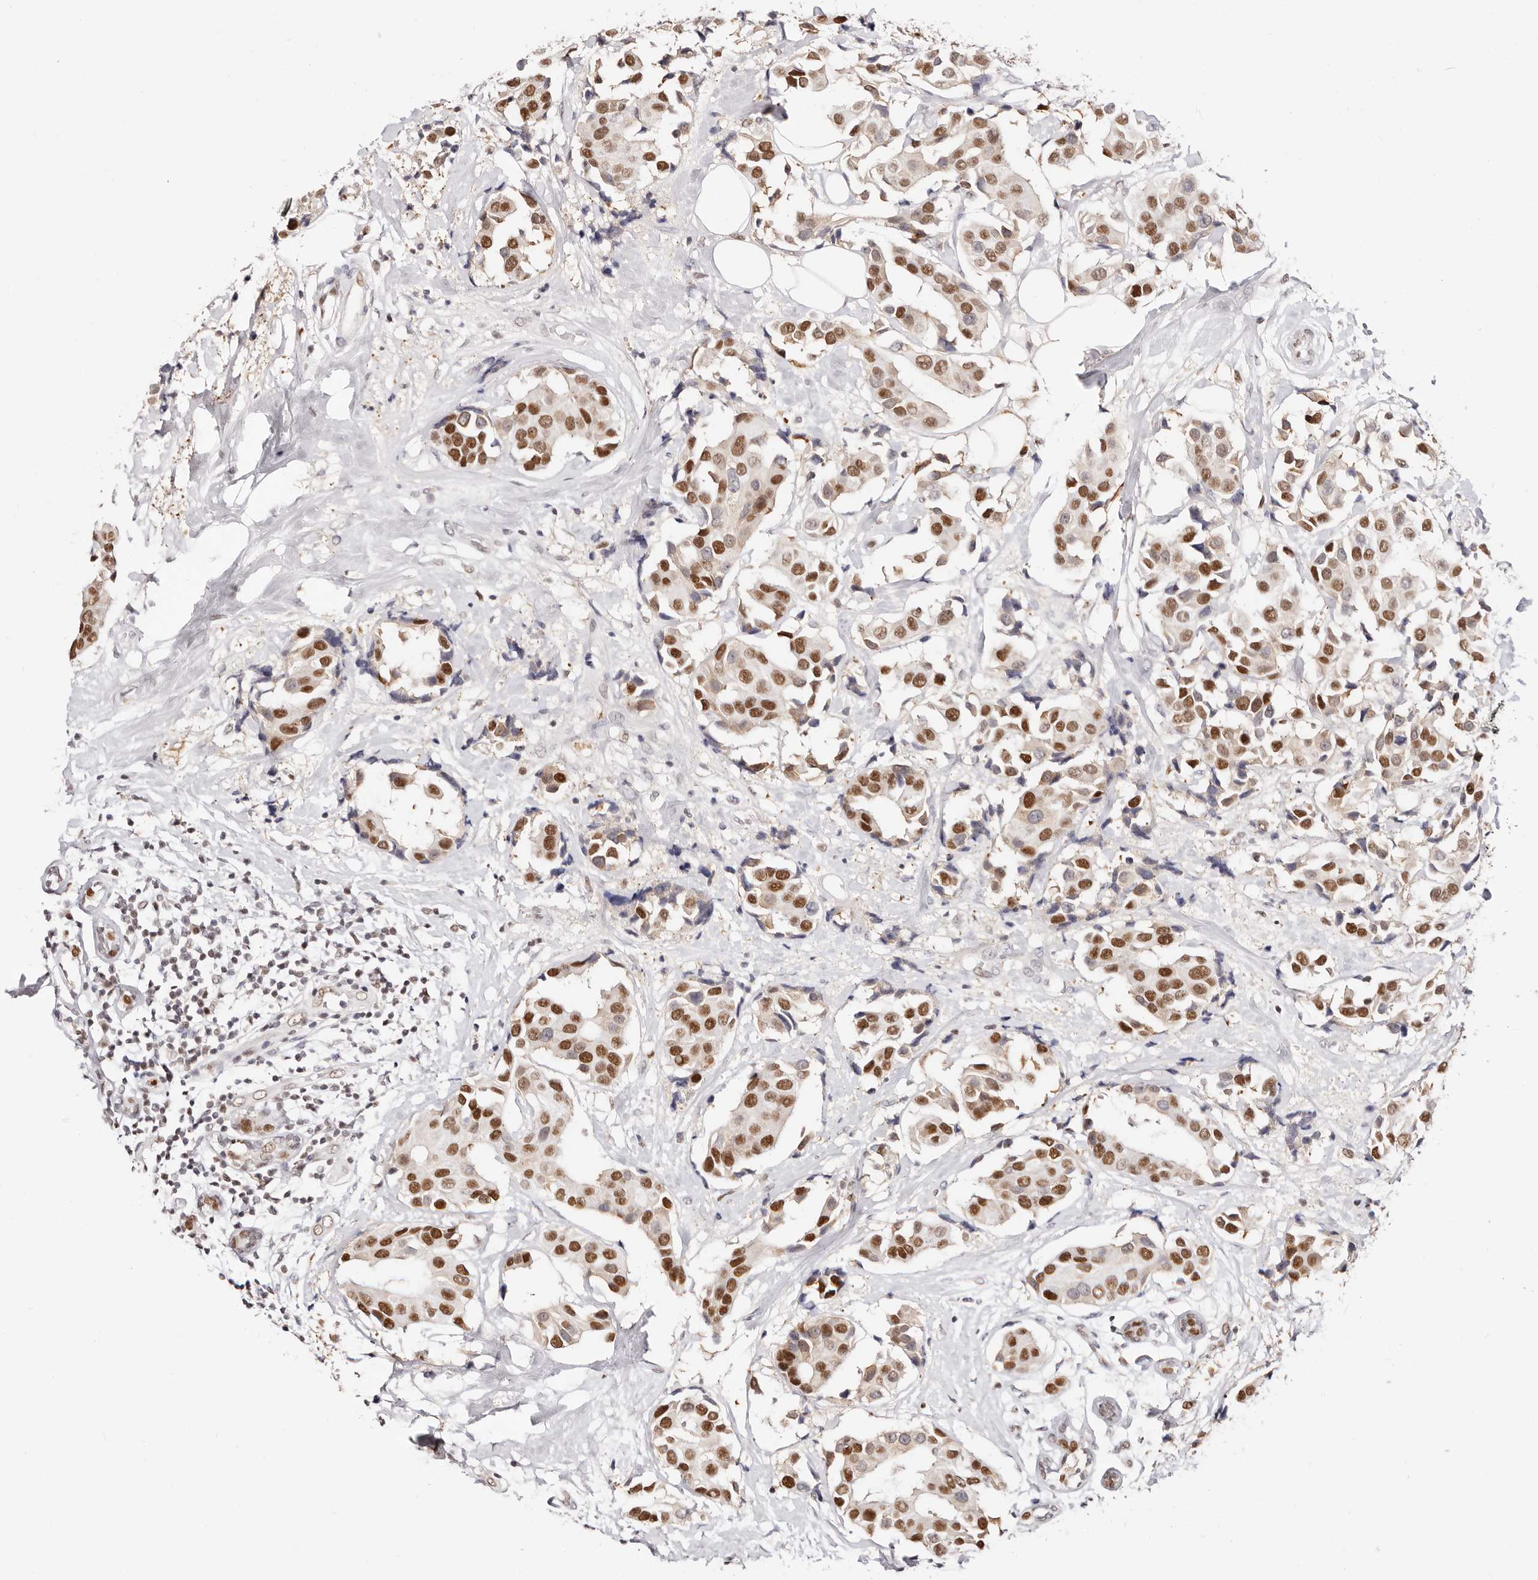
{"staining": {"intensity": "moderate", "quantity": ">75%", "location": "nuclear"}, "tissue": "breast cancer", "cell_type": "Tumor cells", "image_type": "cancer", "snomed": [{"axis": "morphology", "description": "Normal tissue, NOS"}, {"axis": "morphology", "description": "Duct carcinoma"}, {"axis": "topography", "description": "Breast"}], "caption": "Infiltrating ductal carcinoma (breast) stained for a protein demonstrates moderate nuclear positivity in tumor cells.", "gene": "TKT", "patient": {"sex": "female", "age": 39}}